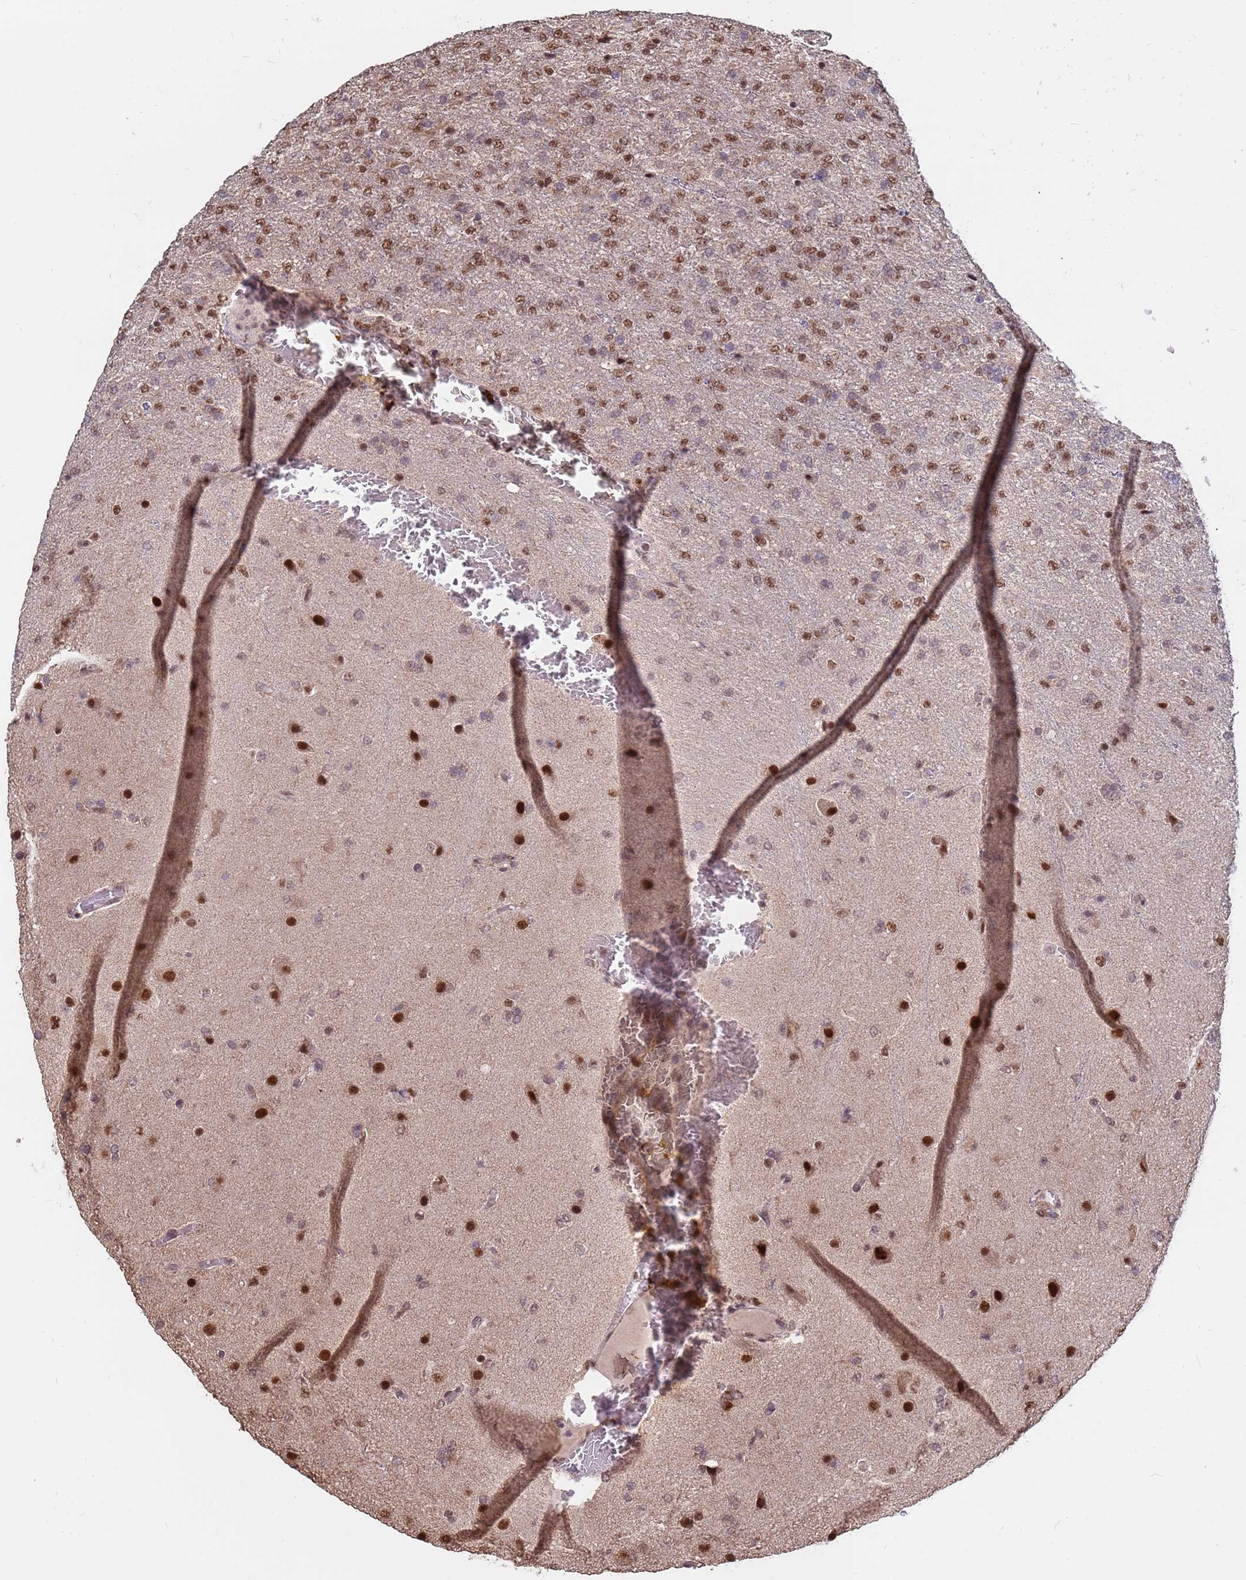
{"staining": {"intensity": "moderate", "quantity": ">75%", "location": "nuclear"}, "tissue": "glioma", "cell_type": "Tumor cells", "image_type": "cancer", "snomed": [{"axis": "morphology", "description": "Glioma, malignant, High grade"}, {"axis": "topography", "description": "Brain"}], "caption": "Protein expression by immunohistochemistry demonstrates moderate nuclear expression in about >75% of tumor cells in glioma.", "gene": "DENND2B", "patient": {"sex": "female", "age": 74}}